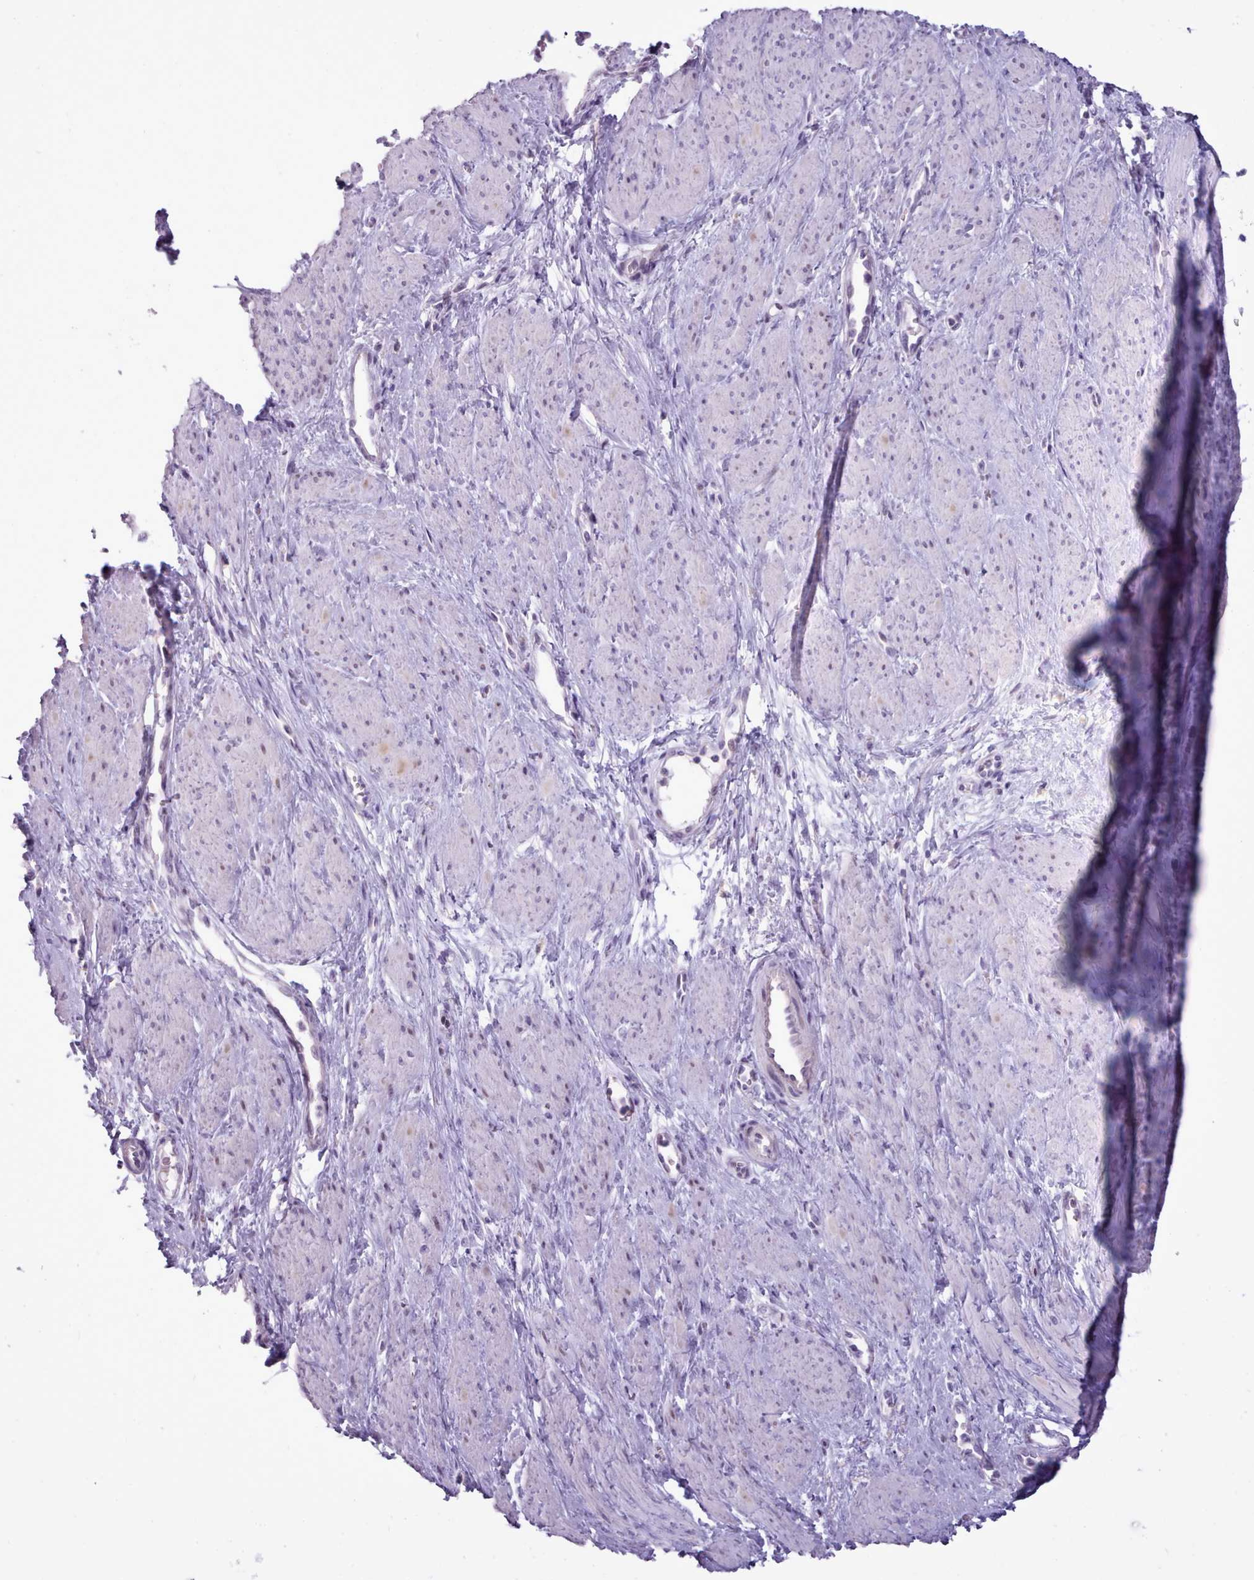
{"staining": {"intensity": "negative", "quantity": "none", "location": "none"}, "tissue": "smooth muscle", "cell_type": "Smooth muscle cells", "image_type": "normal", "snomed": [{"axis": "morphology", "description": "Normal tissue, NOS"}, {"axis": "topography", "description": "Smooth muscle"}, {"axis": "topography", "description": "Uterus"}], "caption": "Immunohistochemical staining of unremarkable human smooth muscle displays no significant expression in smooth muscle cells.", "gene": "BDKRB2", "patient": {"sex": "female", "age": 39}}